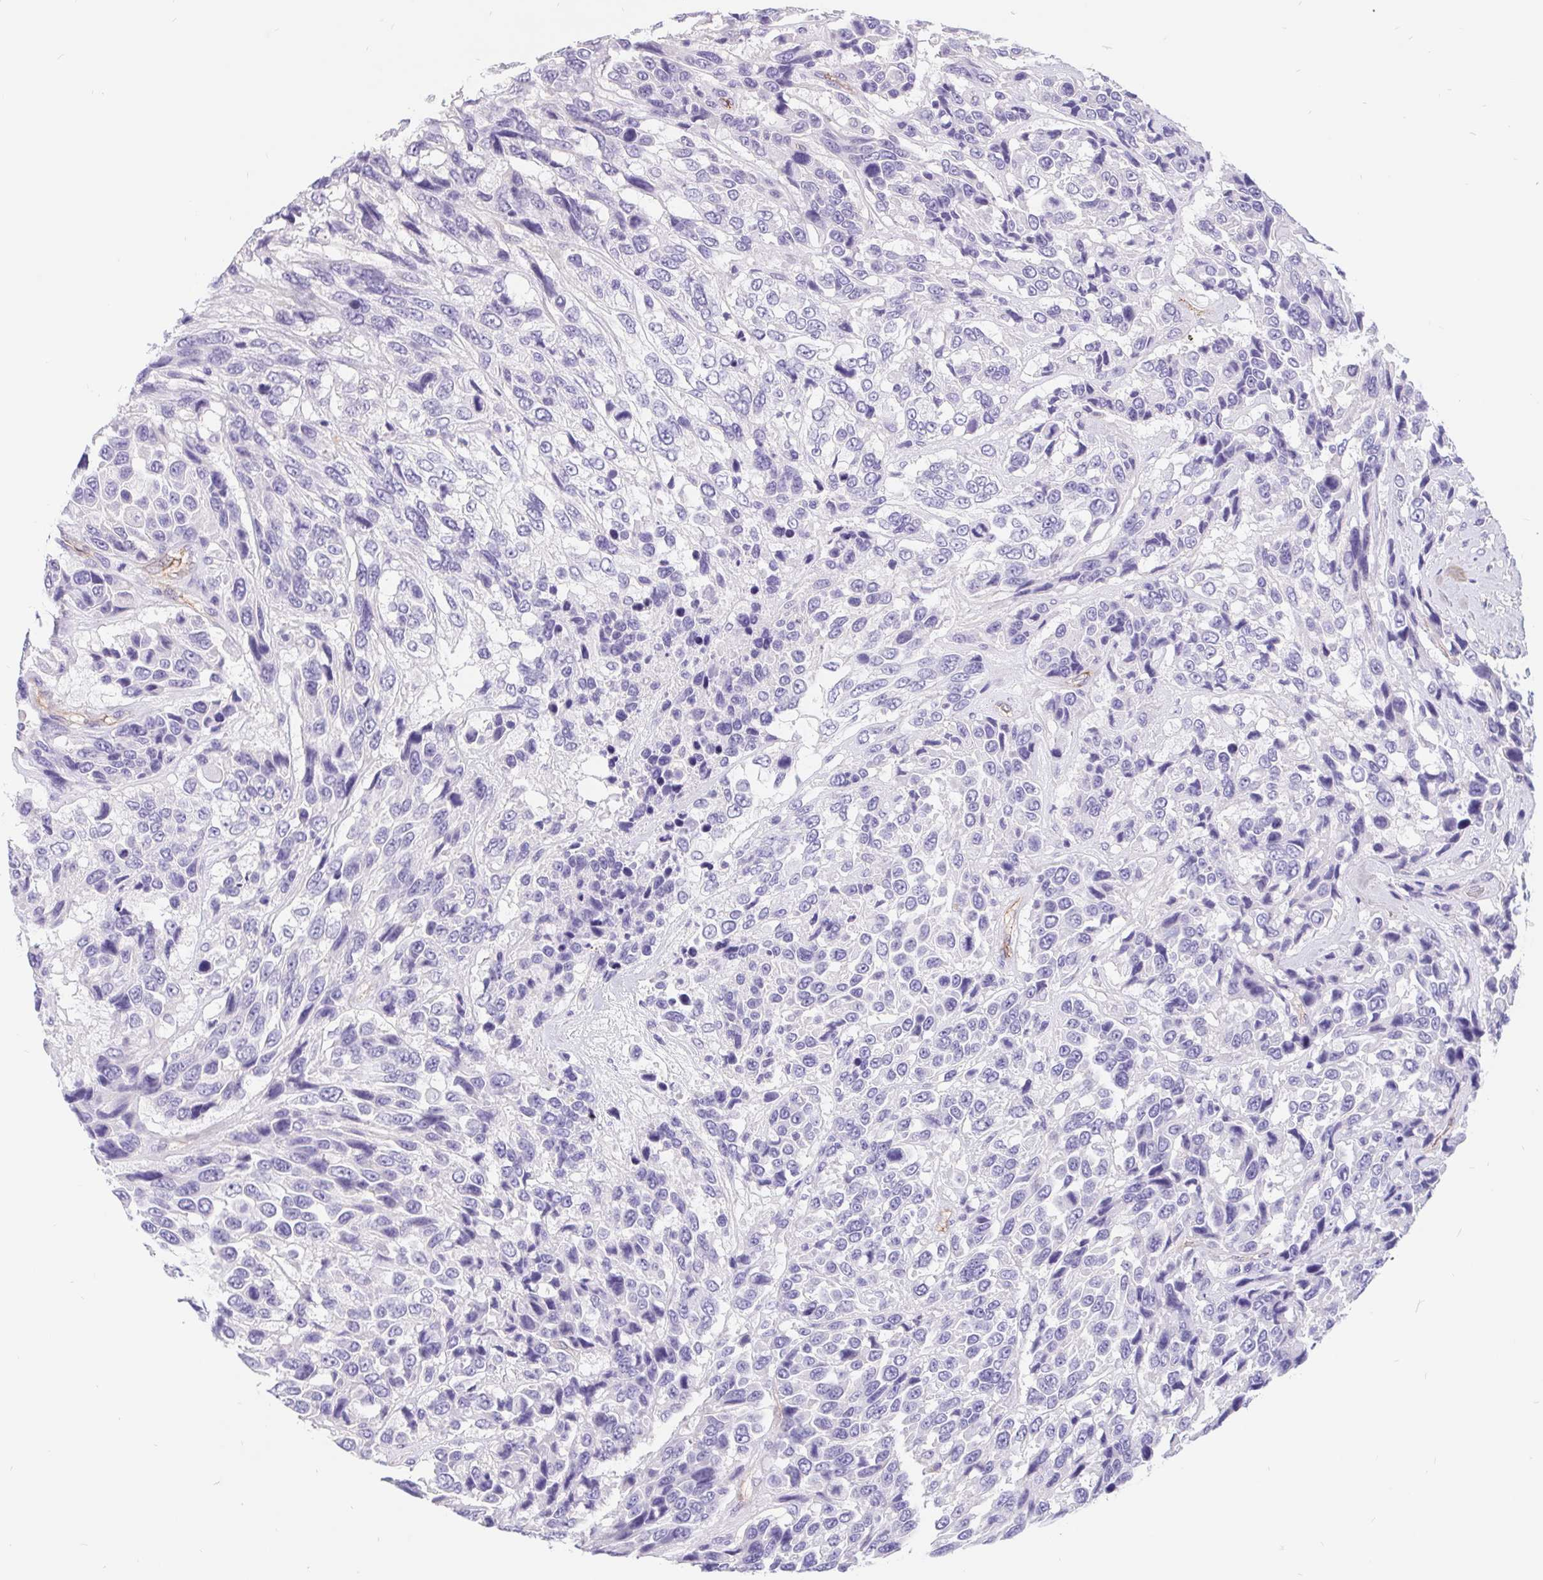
{"staining": {"intensity": "negative", "quantity": "none", "location": "none"}, "tissue": "urothelial cancer", "cell_type": "Tumor cells", "image_type": "cancer", "snomed": [{"axis": "morphology", "description": "Urothelial carcinoma, High grade"}, {"axis": "topography", "description": "Urinary bladder"}], "caption": "Histopathology image shows no protein positivity in tumor cells of urothelial cancer tissue.", "gene": "LIMCH1", "patient": {"sex": "female", "age": 70}}